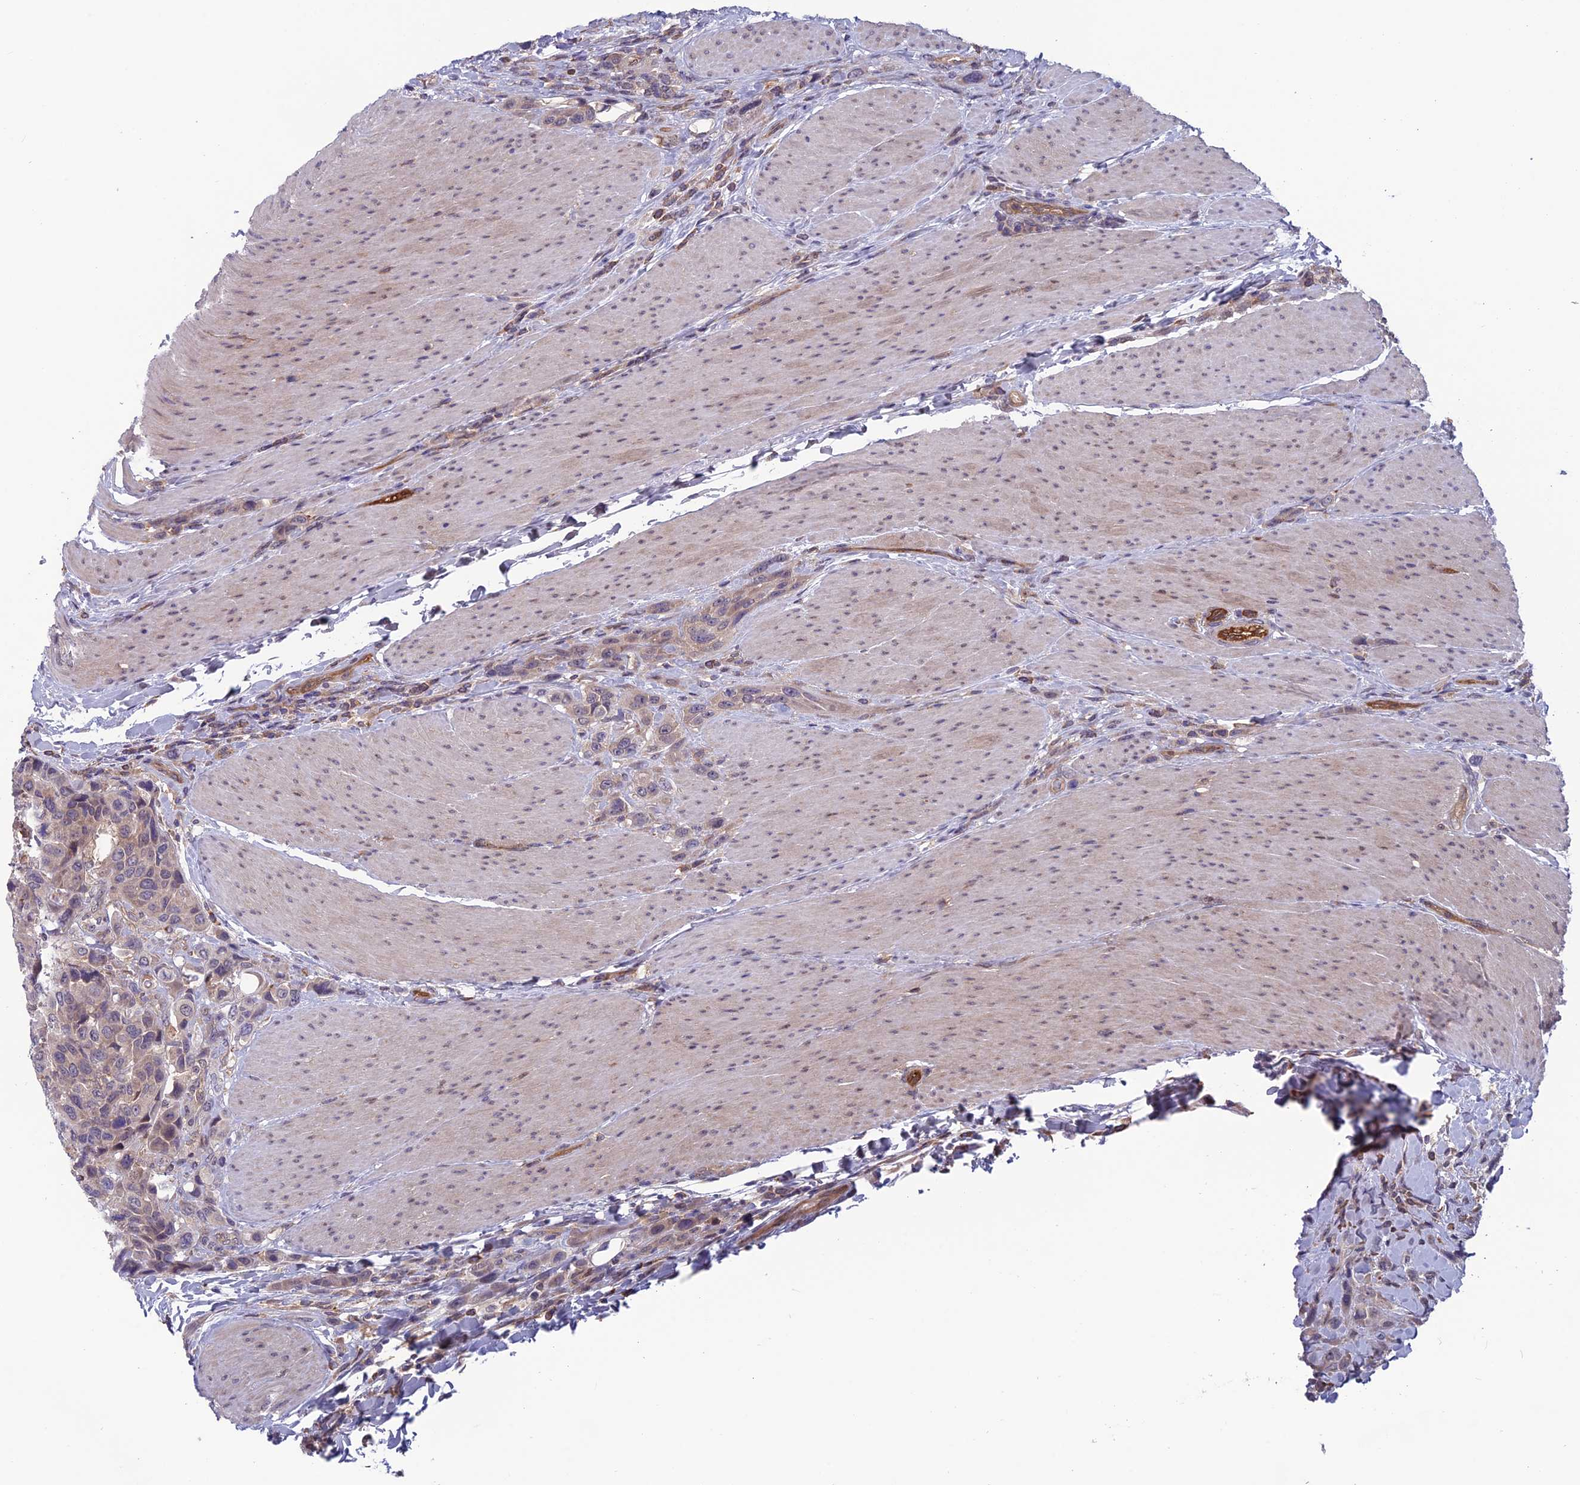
{"staining": {"intensity": "weak", "quantity": "25%-75%", "location": "cytoplasmic/membranous"}, "tissue": "urothelial cancer", "cell_type": "Tumor cells", "image_type": "cancer", "snomed": [{"axis": "morphology", "description": "Urothelial carcinoma, High grade"}, {"axis": "topography", "description": "Urinary bladder"}], "caption": "Immunohistochemistry image of human urothelial cancer stained for a protein (brown), which reveals low levels of weak cytoplasmic/membranous expression in approximately 25%-75% of tumor cells.", "gene": "MAST2", "patient": {"sex": "male", "age": 50}}